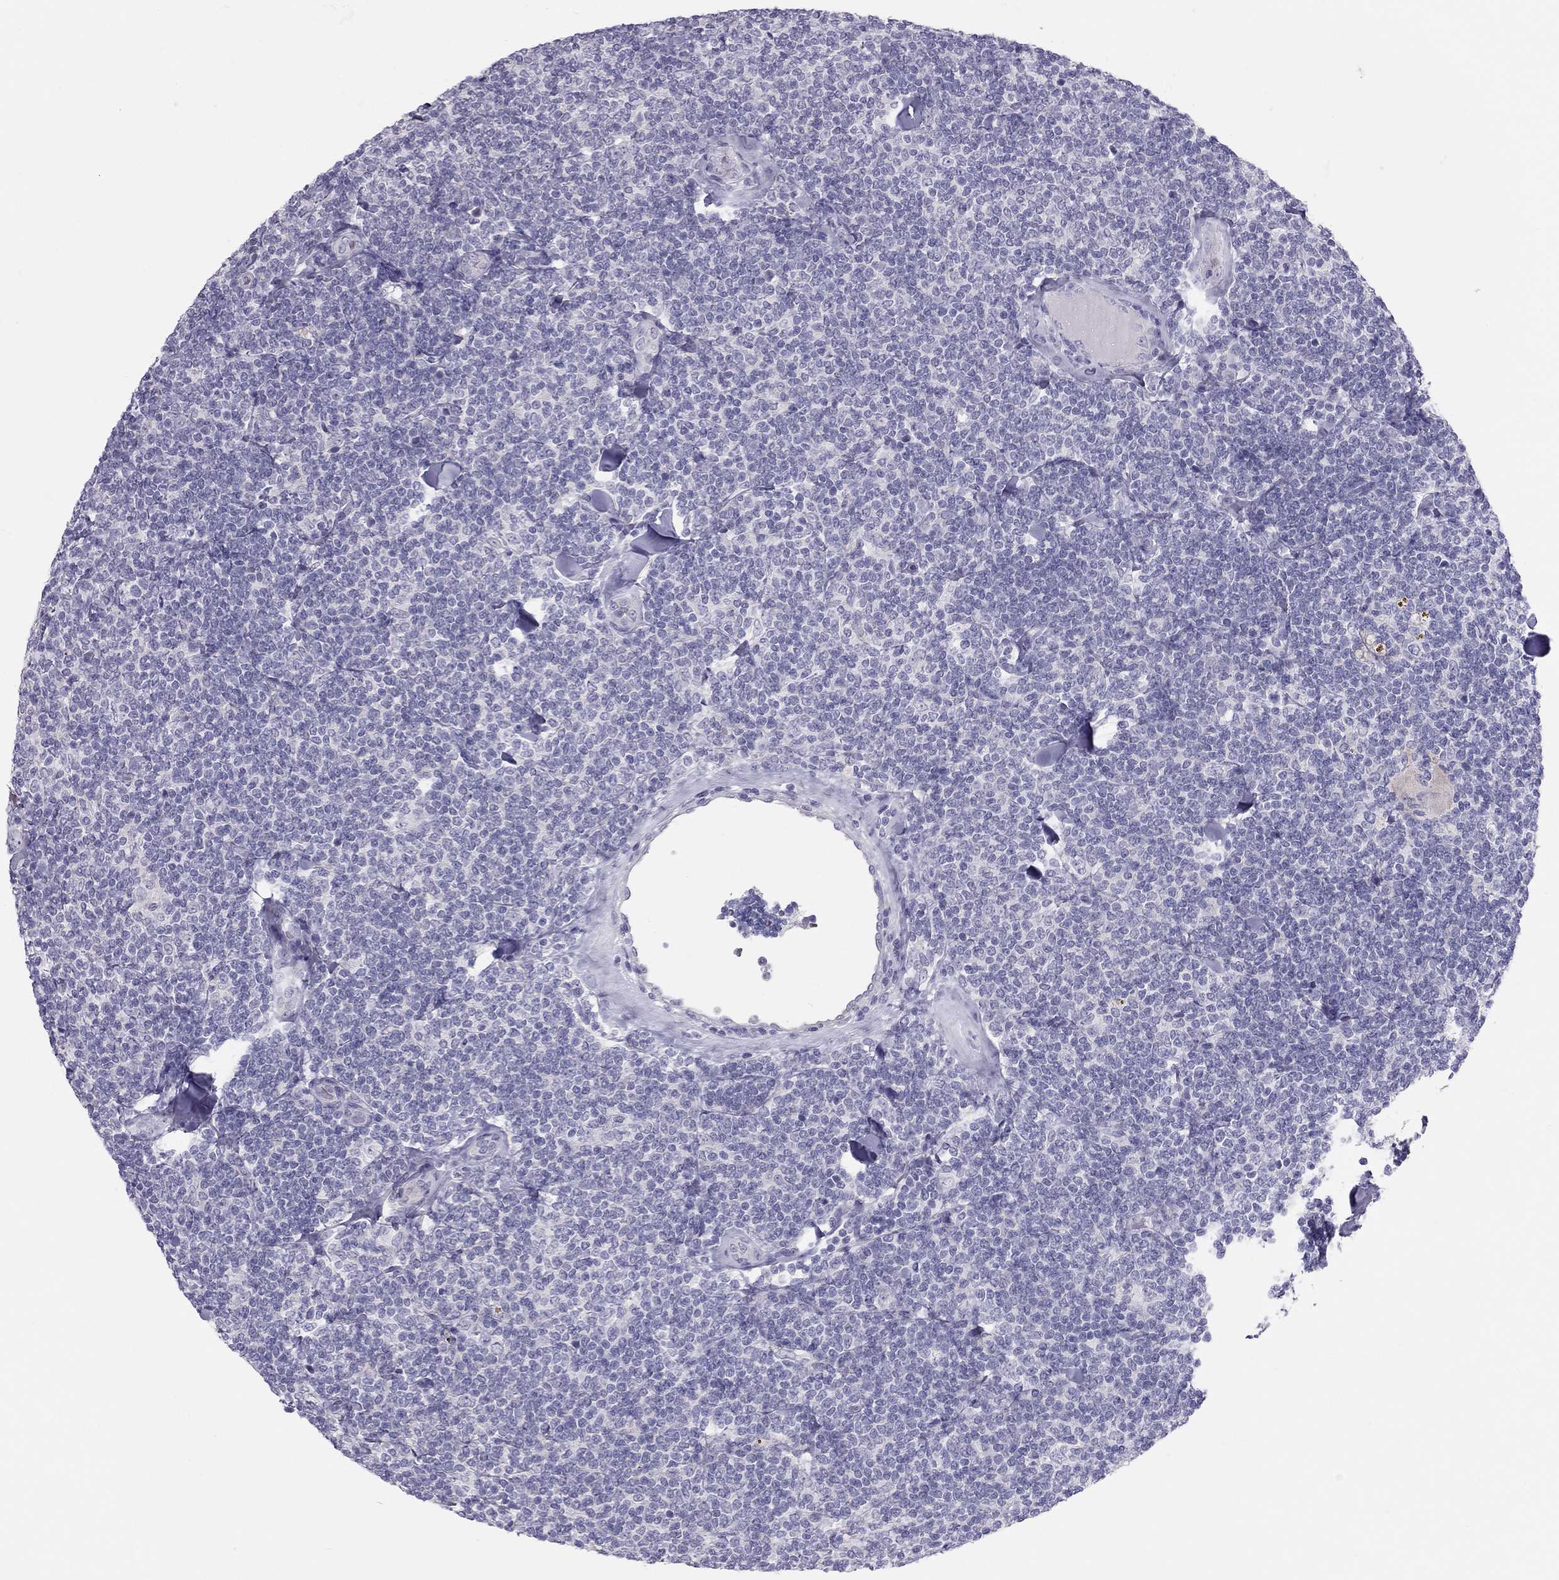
{"staining": {"intensity": "negative", "quantity": "none", "location": "none"}, "tissue": "lymphoma", "cell_type": "Tumor cells", "image_type": "cancer", "snomed": [{"axis": "morphology", "description": "Malignant lymphoma, non-Hodgkin's type, Low grade"}, {"axis": "topography", "description": "Lymph node"}], "caption": "Immunohistochemistry (IHC) photomicrograph of human low-grade malignant lymphoma, non-Hodgkin's type stained for a protein (brown), which exhibits no positivity in tumor cells.", "gene": "SPATA12", "patient": {"sex": "female", "age": 56}}